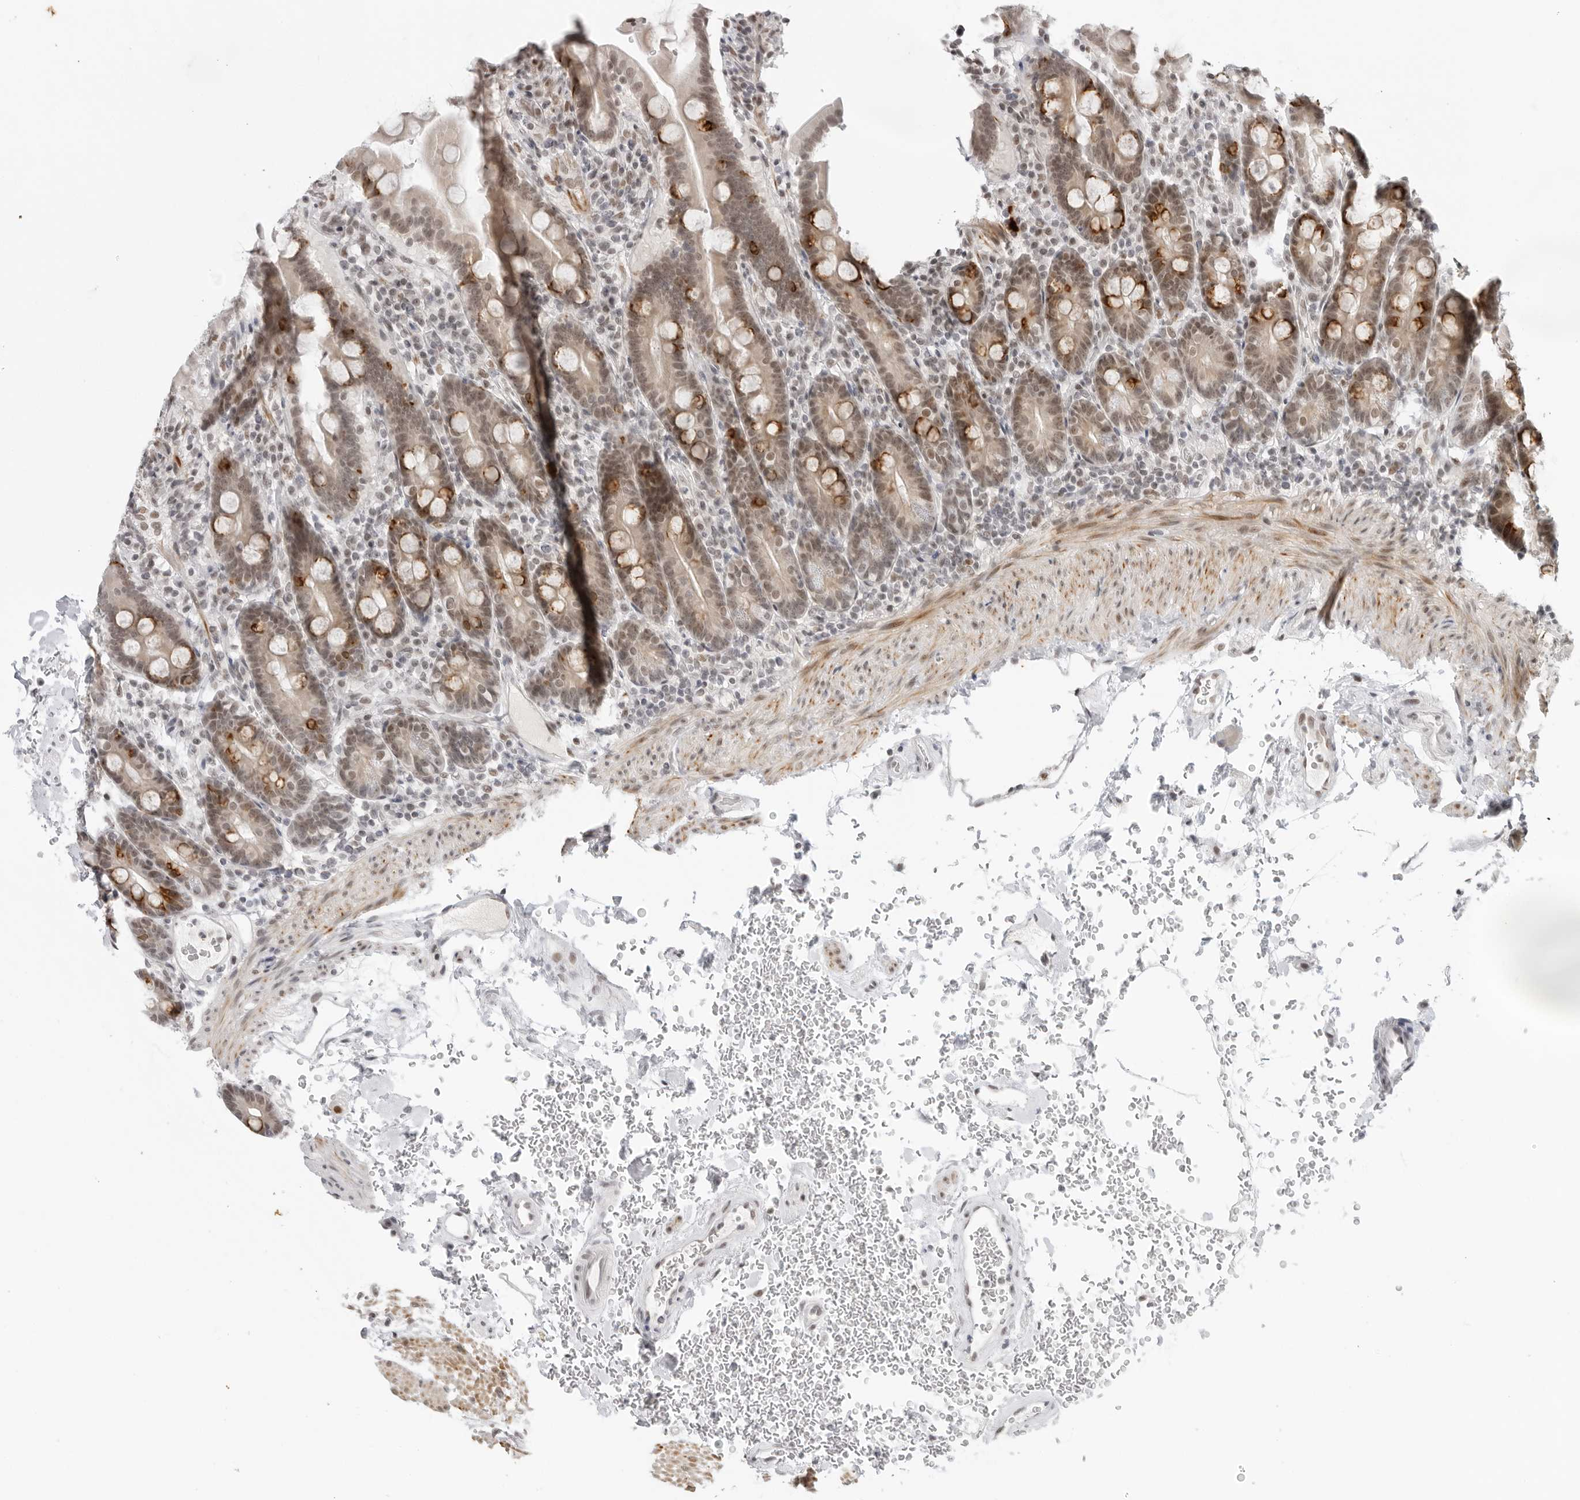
{"staining": {"intensity": "moderate", "quantity": "25%-75%", "location": "cytoplasmic/membranous,nuclear"}, "tissue": "duodenum", "cell_type": "Glandular cells", "image_type": "normal", "snomed": [{"axis": "morphology", "description": "Normal tissue, NOS"}, {"axis": "topography", "description": "Duodenum"}], "caption": "An immunohistochemistry histopathology image of benign tissue is shown. Protein staining in brown highlights moderate cytoplasmic/membranous,nuclear positivity in duodenum within glandular cells.", "gene": "FOXK2", "patient": {"sex": "male", "age": 54}}